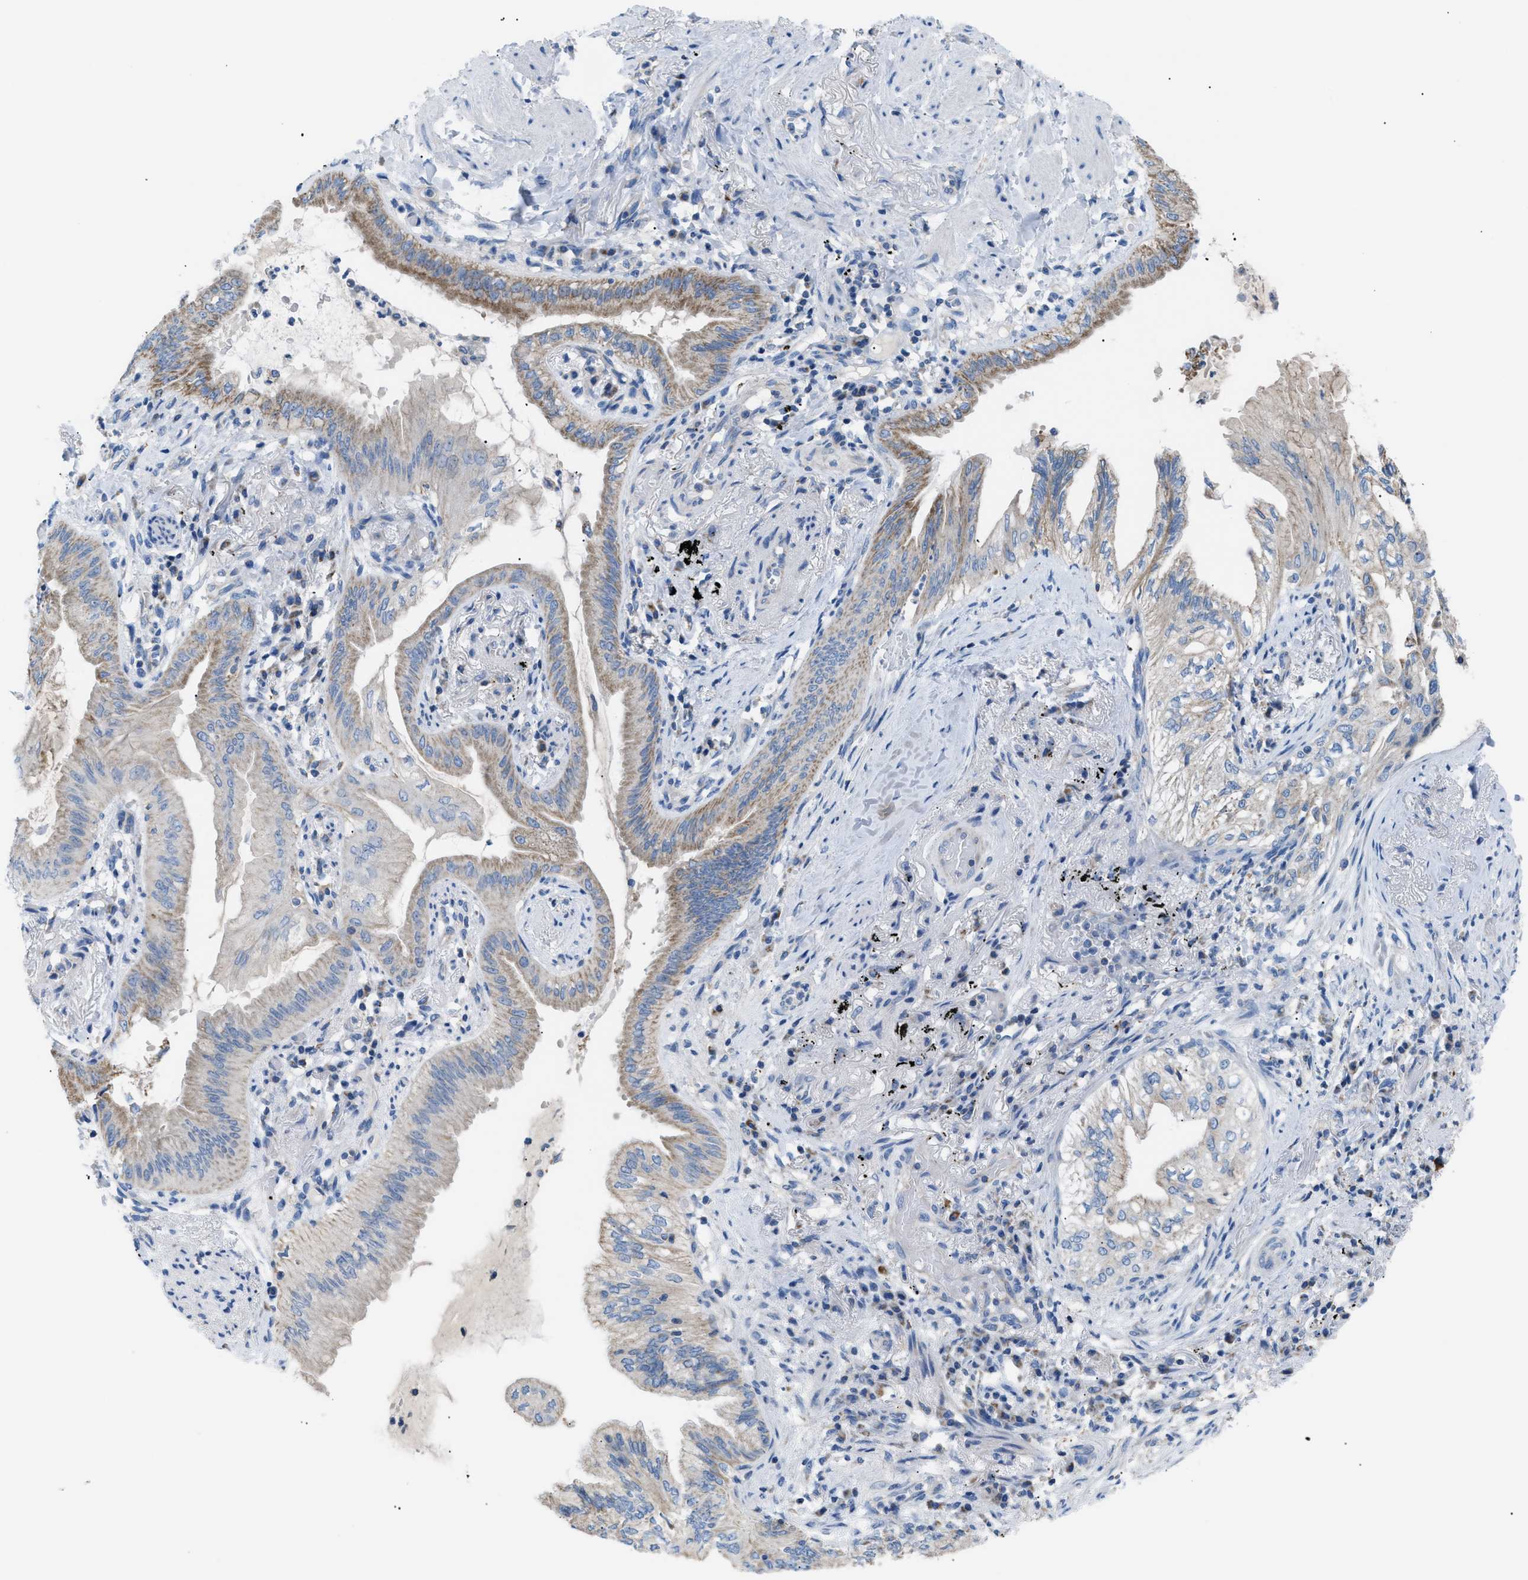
{"staining": {"intensity": "moderate", "quantity": "25%-75%", "location": "cytoplasmic/membranous"}, "tissue": "lung cancer", "cell_type": "Tumor cells", "image_type": "cancer", "snomed": [{"axis": "morphology", "description": "Normal tissue, NOS"}, {"axis": "morphology", "description": "Adenocarcinoma, NOS"}, {"axis": "topography", "description": "Bronchus"}, {"axis": "topography", "description": "Lung"}], "caption": "Immunohistochemistry (IHC) micrograph of human lung cancer (adenocarcinoma) stained for a protein (brown), which exhibits medium levels of moderate cytoplasmic/membranous positivity in approximately 25%-75% of tumor cells.", "gene": "ILDR1", "patient": {"sex": "female", "age": 70}}